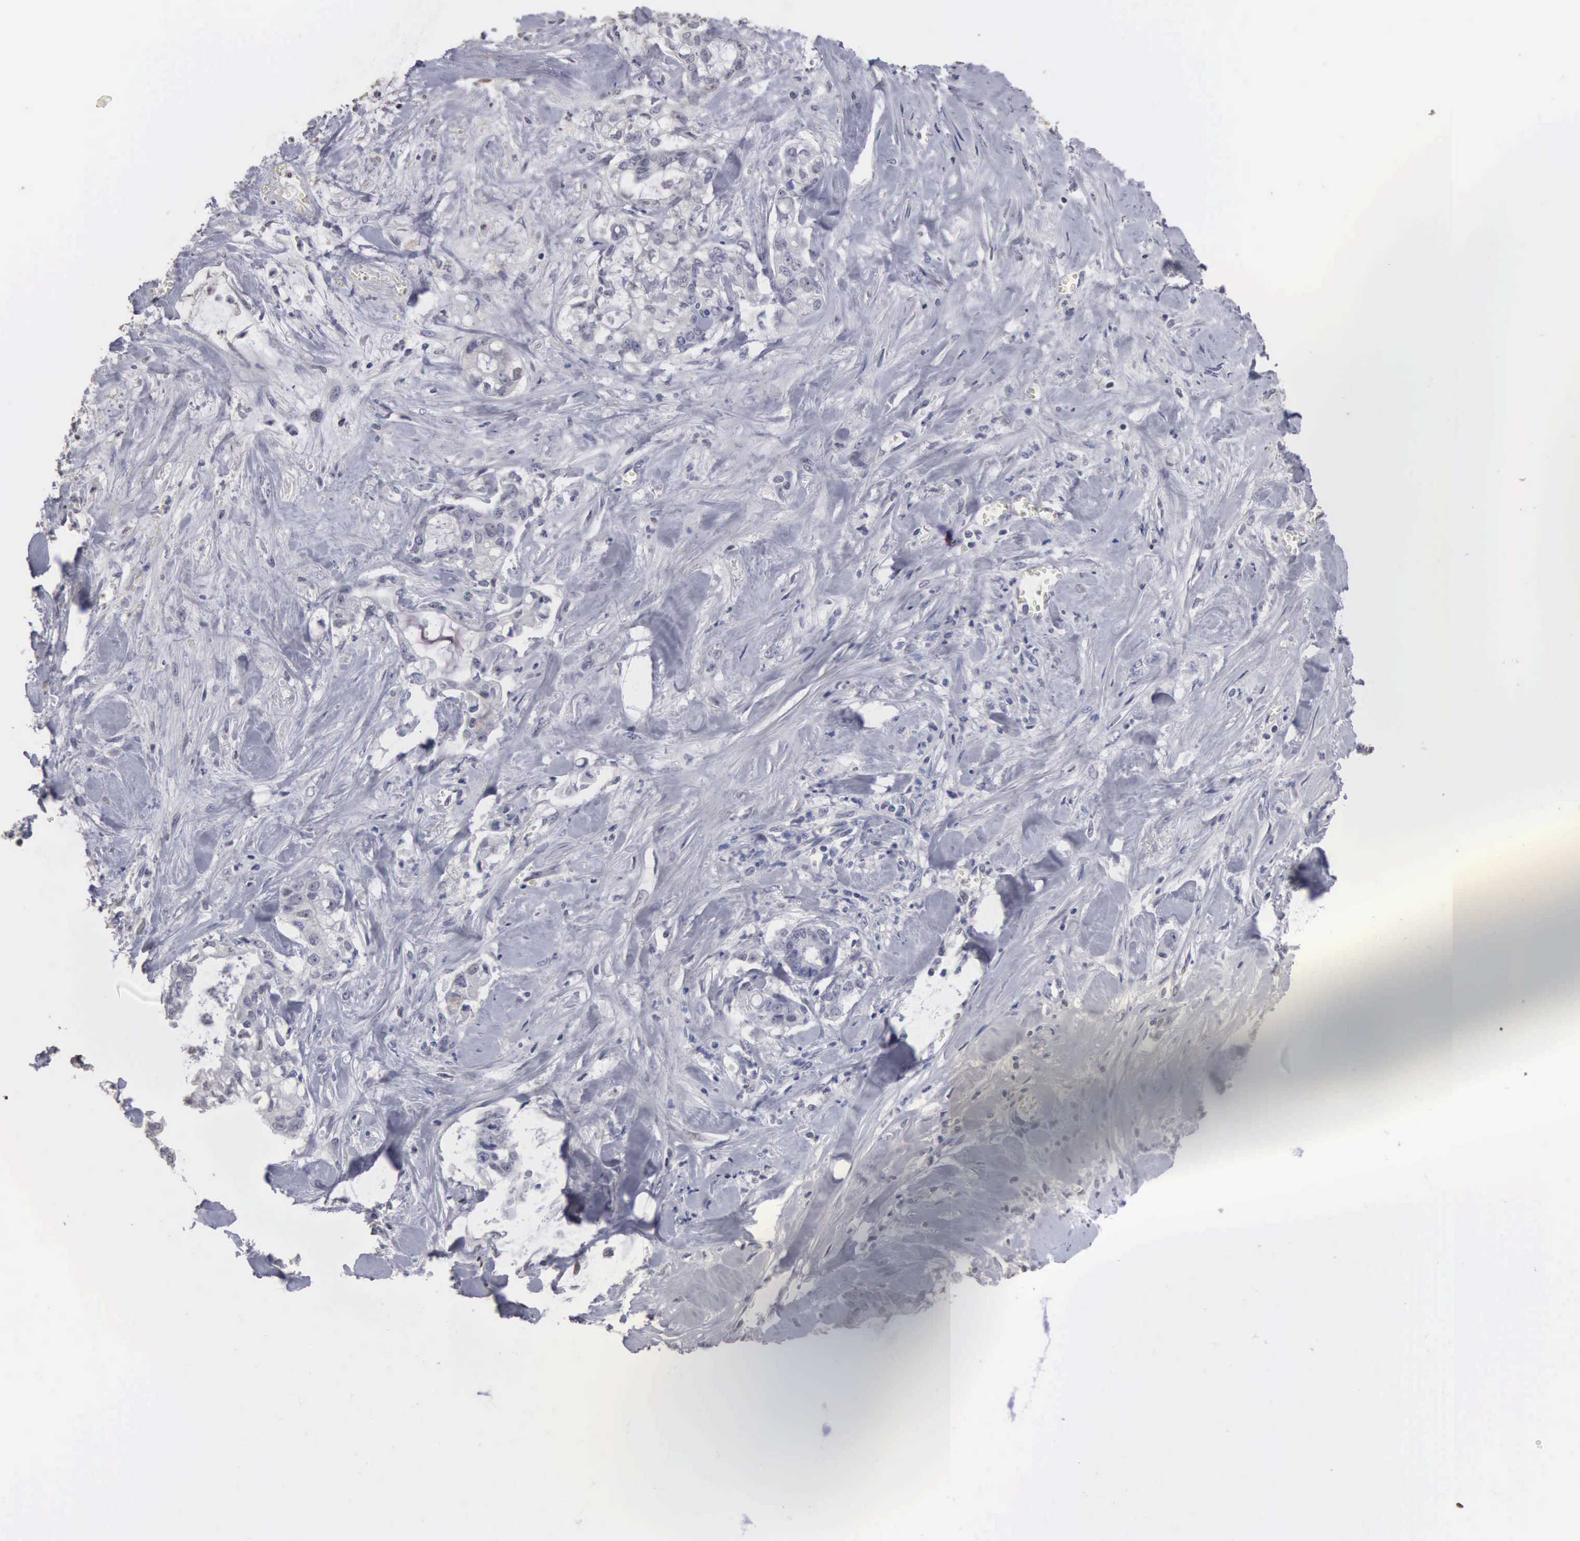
{"staining": {"intensity": "negative", "quantity": "none", "location": "none"}, "tissue": "liver cancer", "cell_type": "Tumor cells", "image_type": "cancer", "snomed": [{"axis": "morphology", "description": "Cholangiocarcinoma"}, {"axis": "topography", "description": "Liver"}], "caption": "Immunohistochemical staining of human cholangiocarcinoma (liver) reveals no significant positivity in tumor cells.", "gene": "UPB1", "patient": {"sex": "male", "age": 57}}